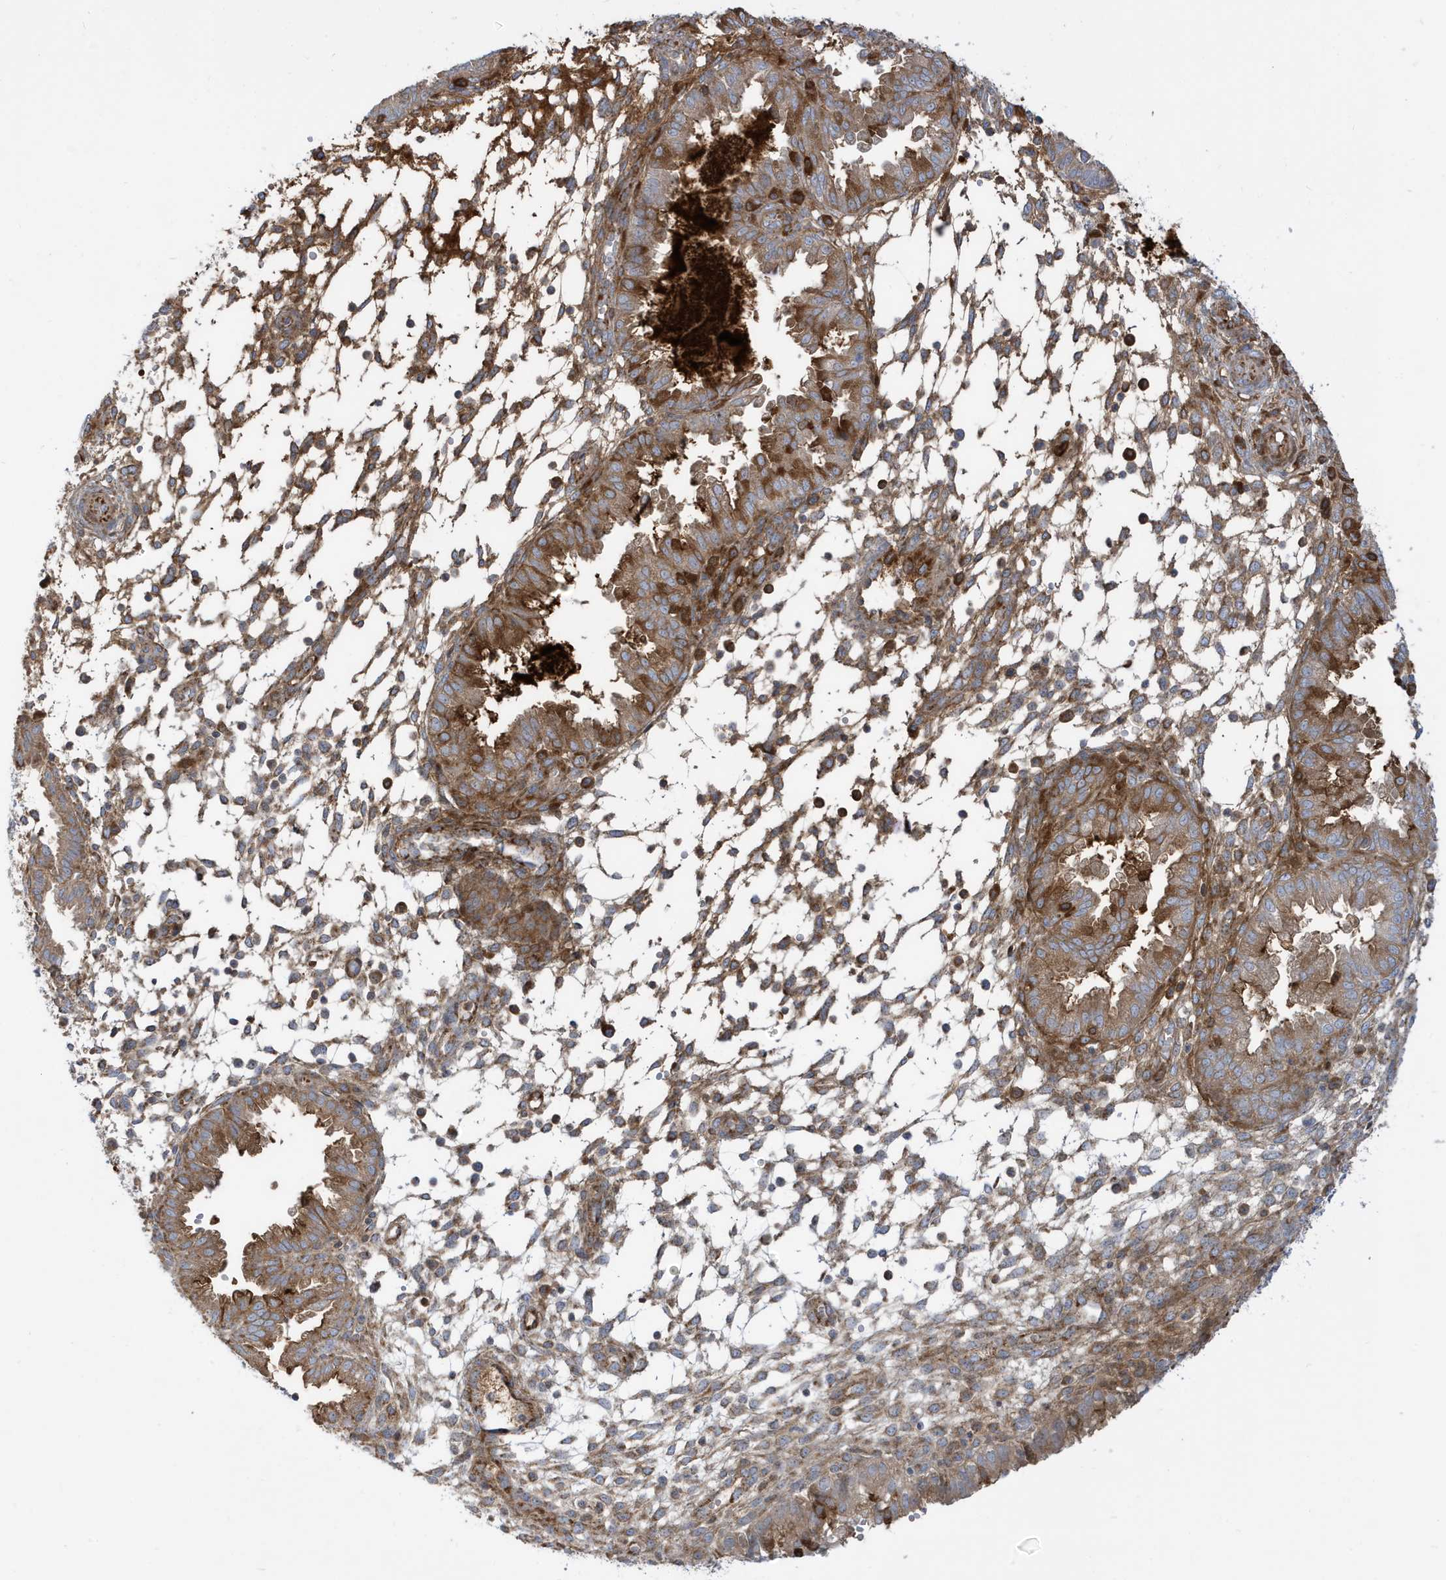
{"staining": {"intensity": "moderate", "quantity": "<25%", "location": "cytoplasmic/membranous"}, "tissue": "endometrium", "cell_type": "Cells in endometrial stroma", "image_type": "normal", "snomed": [{"axis": "morphology", "description": "Normal tissue, NOS"}, {"axis": "topography", "description": "Endometrium"}], "caption": "Moderate cytoplasmic/membranous expression is present in about <25% of cells in endometrial stroma in benign endometrium.", "gene": "IFT57", "patient": {"sex": "female", "age": 33}}